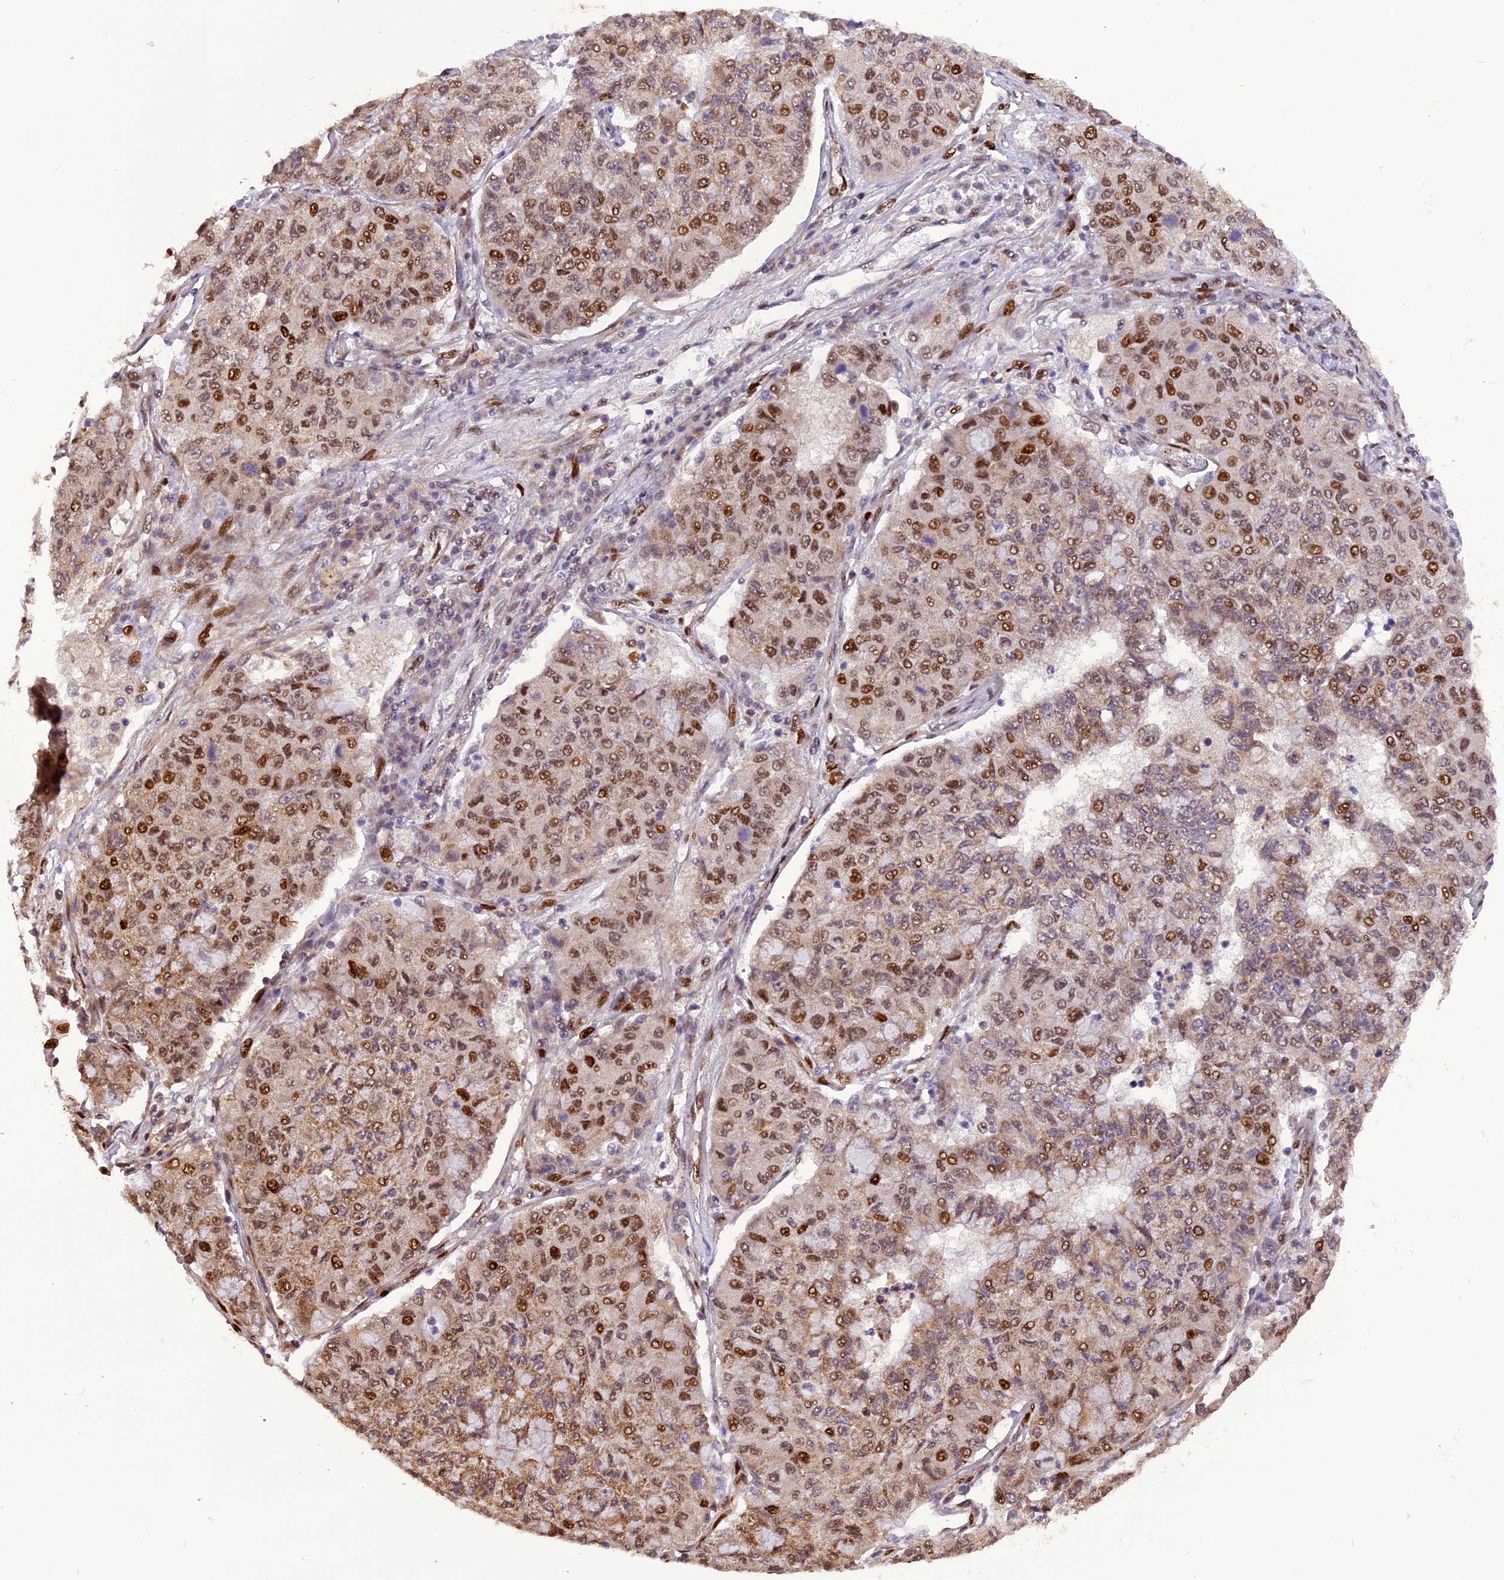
{"staining": {"intensity": "moderate", "quantity": "25%-75%", "location": "nuclear"}, "tissue": "lung cancer", "cell_type": "Tumor cells", "image_type": "cancer", "snomed": [{"axis": "morphology", "description": "Squamous cell carcinoma, NOS"}, {"axis": "topography", "description": "Lung"}], "caption": "The photomicrograph reveals staining of squamous cell carcinoma (lung), revealing moderate nuclear protein expression (brown color) within tumor cells.", "gene": "MICALL1", "patient": {"sex": "male", "age": 74}}